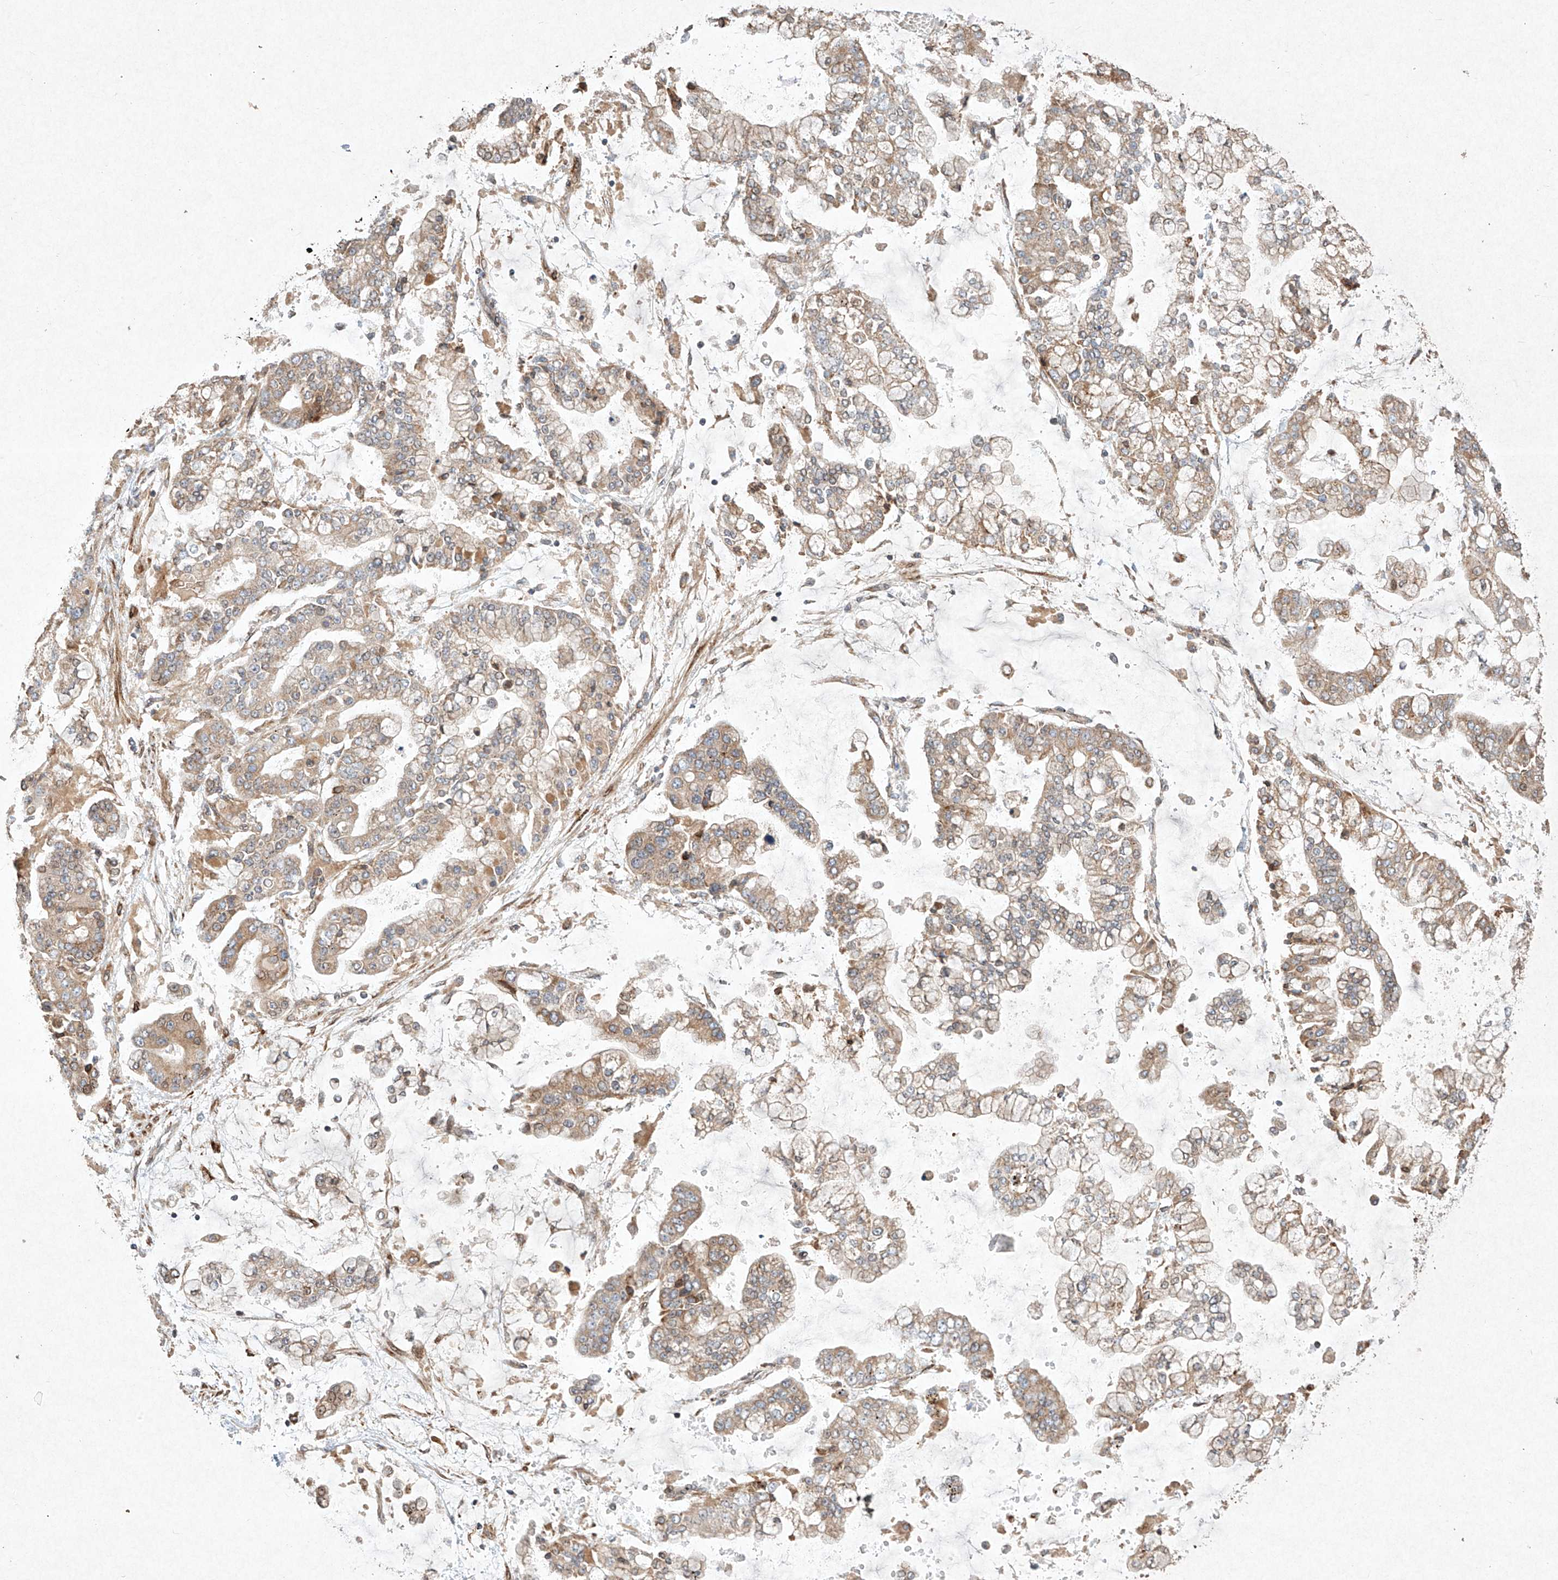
{"staining": {"intensity": "moderate", "quantity": ">75%", "location": "cytoplasmic/membranous"}, "tissue": "stomach cancer", "cell_type": "Tumor cells", "image_type": "cancer", "snomed": [{"axis": "morphology", "description": "Normal tissue, NOS"}, {"axis": "morphology", "description": "Adenocarcinoma, NOS"}, {"axis": "topography", "description": "Stomach, upper"}, {"axis": "topography", "description": "Stomach"}], "caption": "The micrograph demonstrates immunohistochemical staining of adenocarcinoma (stomach). There is moderate cytoplasmic/membranous expression is present in about >75% of tumor cells. Nuclei are stained in blue.", "gene": "SEMA3B", "patient": {"sex": "male", "age": 76}}